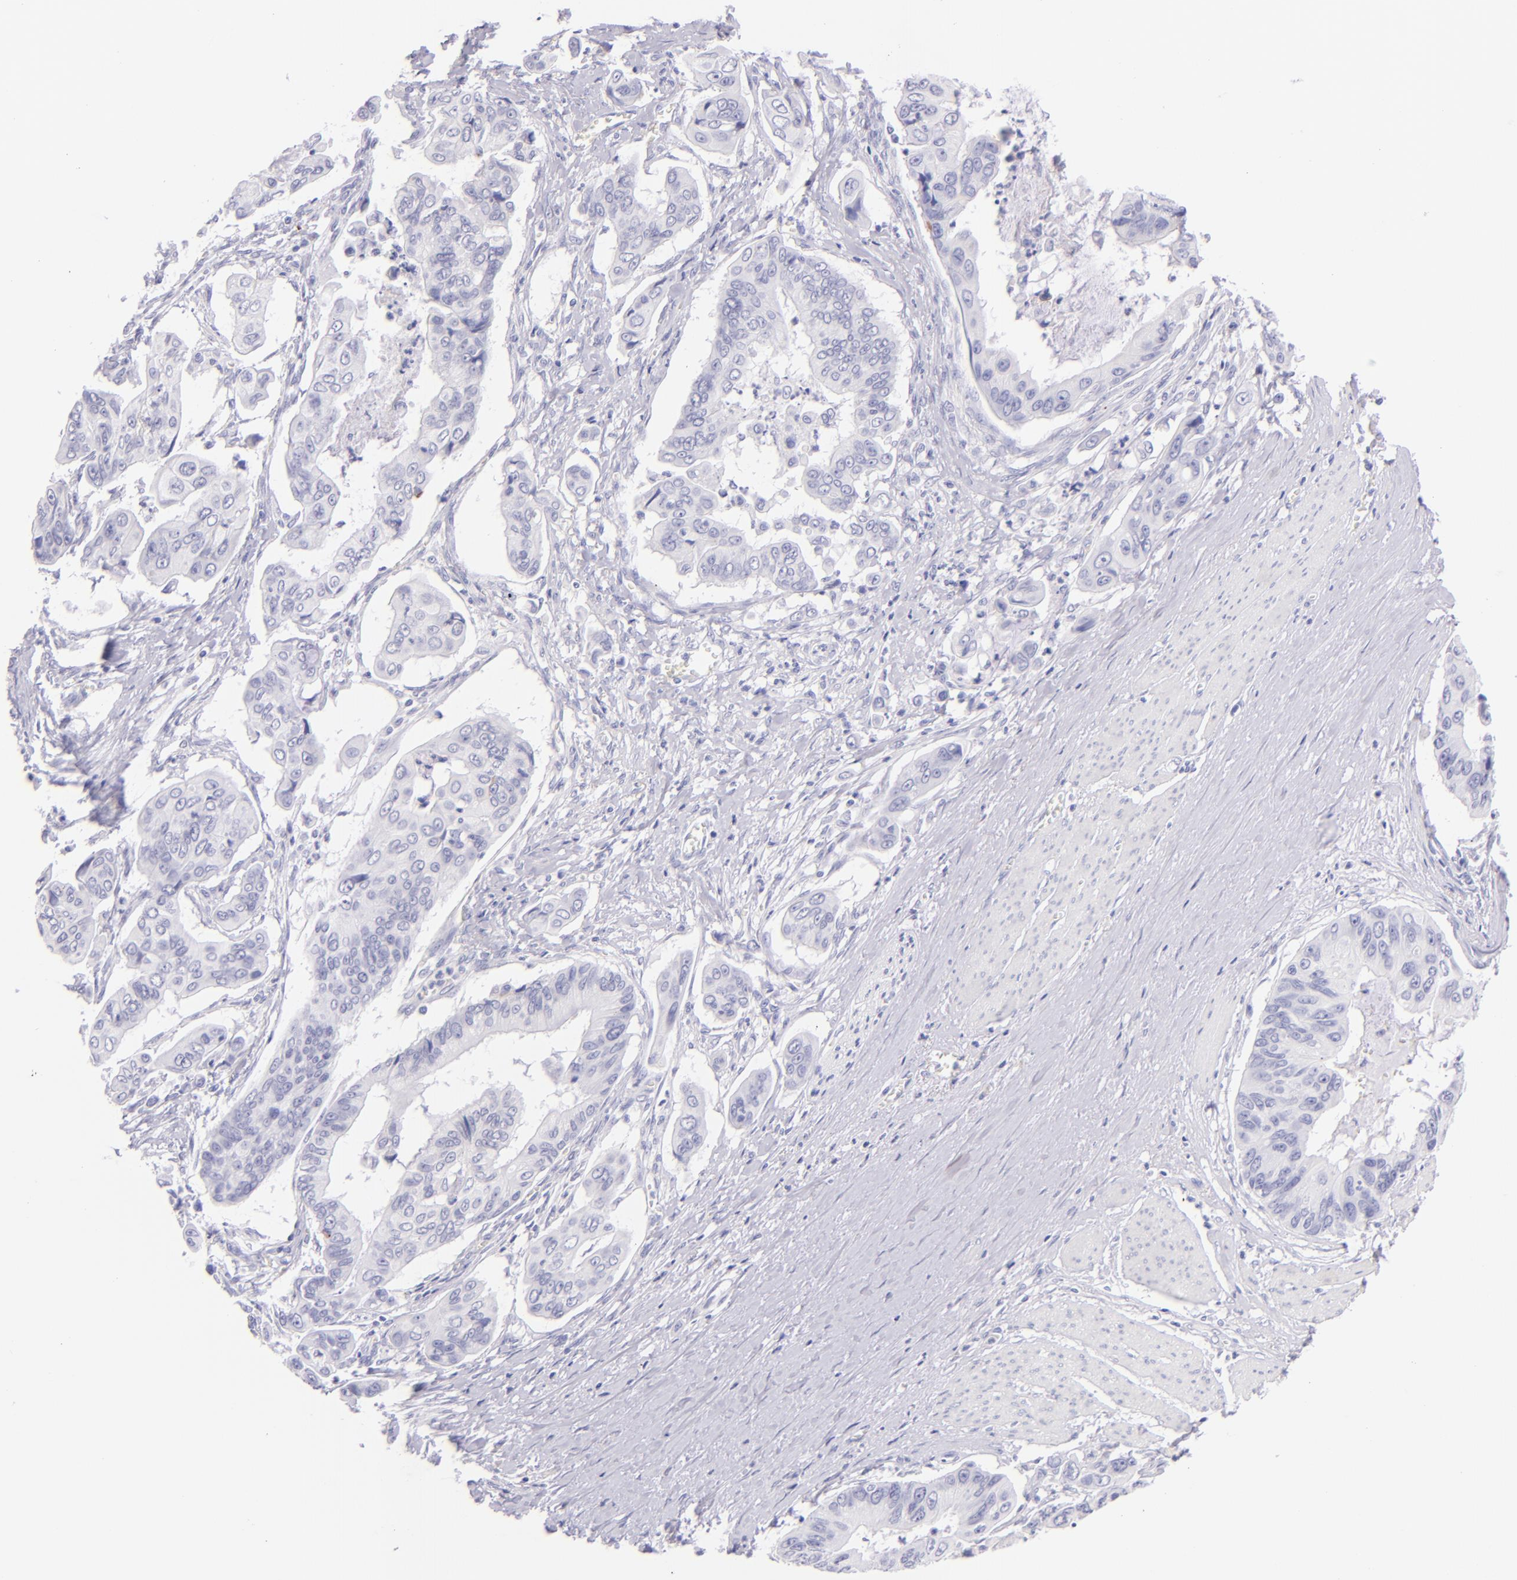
{"staining": {"intensity": "moderate", "quantity": "<25%", "location": "cytoplasmic/membranous"}, "tissue": "stomach cancer", "cell_type": "Tumor cells", "image_type": "cancer", "snomed": [{"axis": "morphology", "description": "Adenocarcinoma, NOS"}, {"axis": "topography", "description": "Stomach, upper"}], "caption": "Tumor cells show low levels of moderate cytoplasmic/membranous positivity in approximately <25% of cells in stomach cancer (adenocarcinoma). The staining was performed using DAB (3,3'-diaminobenzidine), with brown indicating positive protein expression. Nuclei are stained blue with hematoxylin.", "gene": "SDC1", "patient": {"sex": "male", "age": 80}}